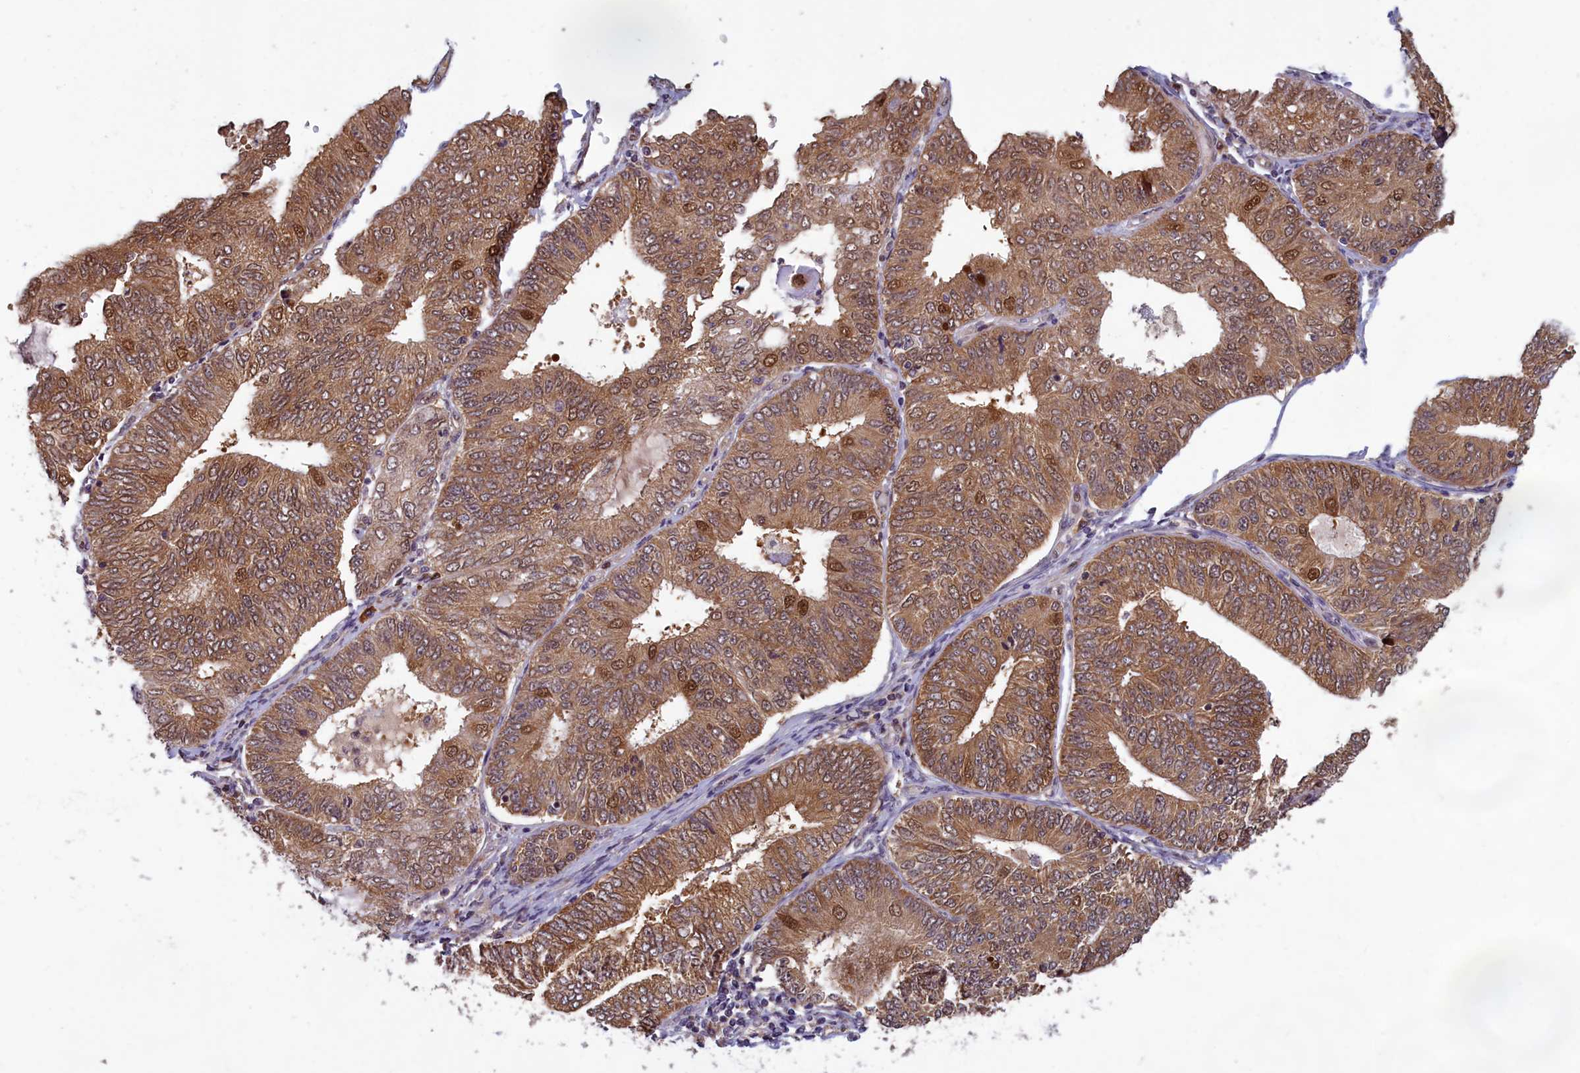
{"staining": {"intensity": "moderate", "quantity": ">75%", "location": "cytoplasmic/membranous,nuclear"}, "tissue": "endometrial cancer", "cell_type": "Tumor cells", "image_type": "cancer", "snomed": [{"axis": "morphology", "description": "Adenocarcinoma, NOS"}, {"axis": "topography", "description": "Endometrium"}], "caption": "Endometrial cancer stained with DAB immunohistochemistry (IHC) exhibits medium levels of moderate cytoplasmic/membranous and nuclear positivity in about >75% of tumor cells. (DAB IHC with brightfield microscopy, high magnification).", "gene": "CCDC15", "patient": {"sex": "female", "age": 68}}